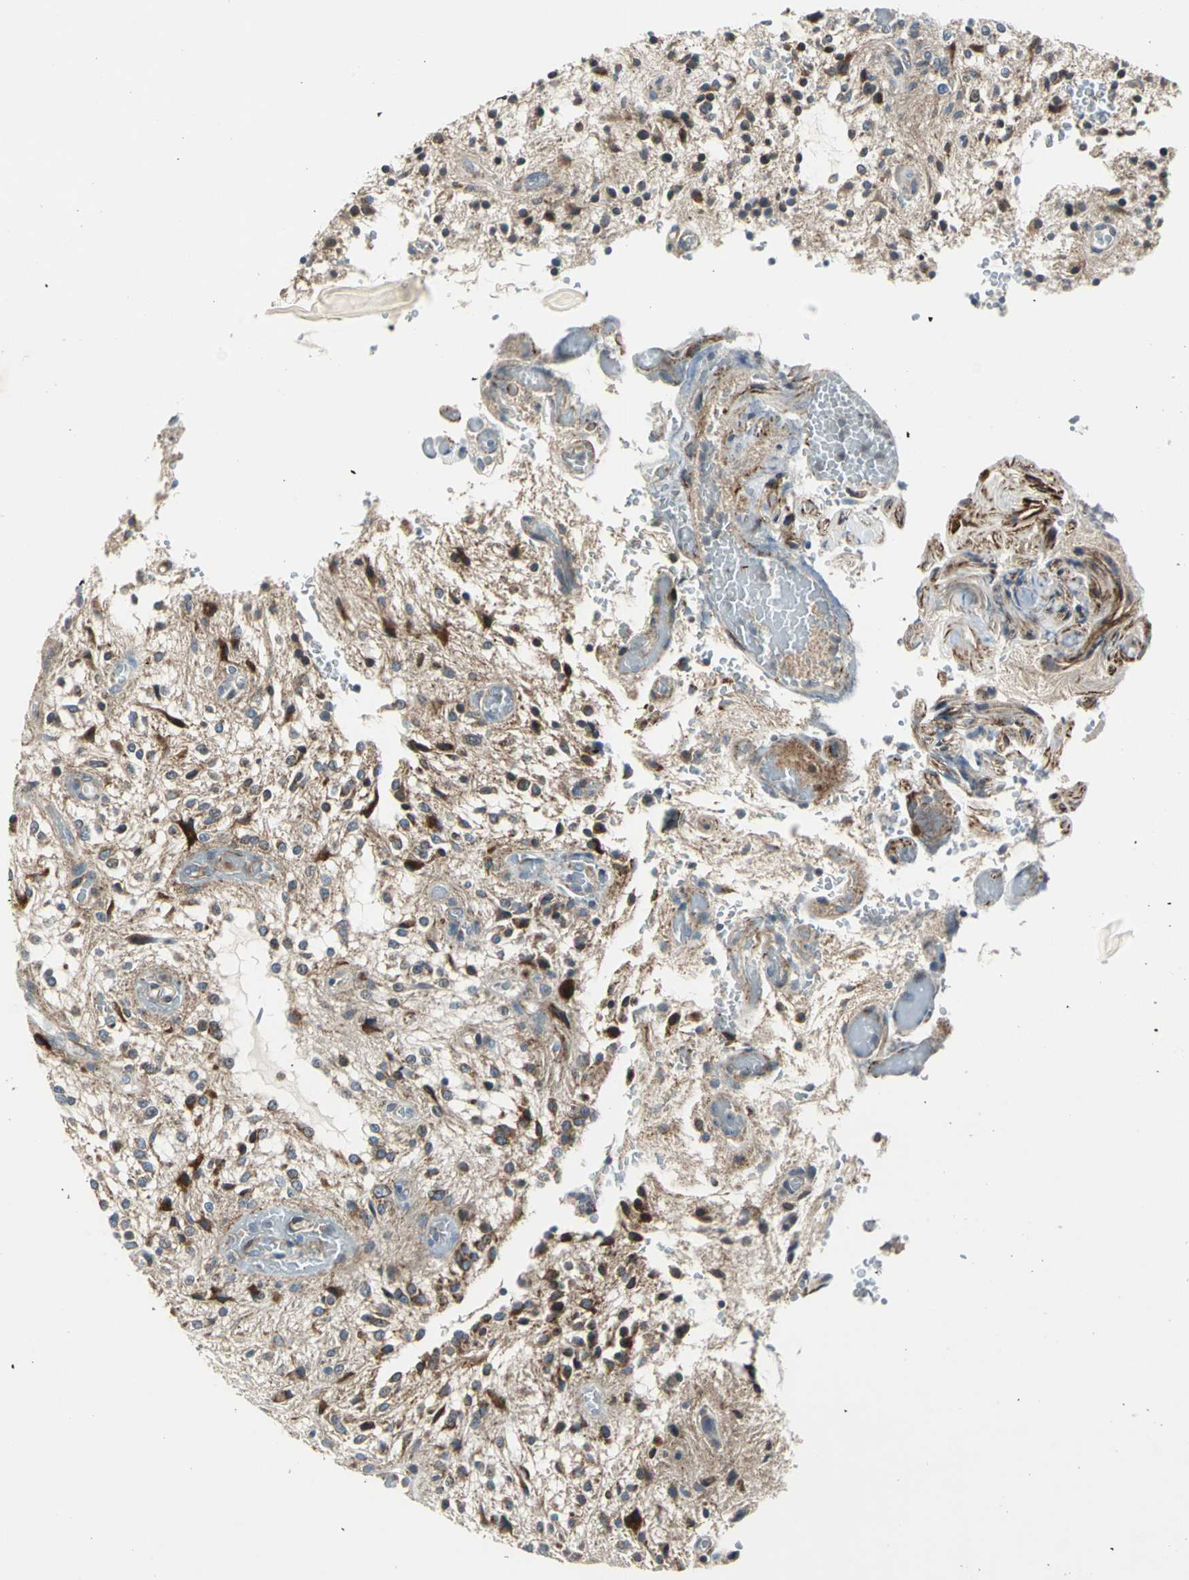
{"staining": {"intensity": "strong", "quantity": "25%-75%", "location": "cytoplasmic/membranous"}, "tissue": "glioma", "cell_type": "Tumor cells", "image_type": "cancer", "snomed": [{"axis": "morphology", "description": "Glioma, malignant, NOS"}, {"axis": "topography", "description": "Cerebellum"}], "caption": "Protein expression analysis of glioma (malignant) displays strong cytoplasmic/membranous expression in approximately 25%-75% of tumor cells.", "gene": "HTATIP2", "patient": {"sex": "female", "age": 10}}